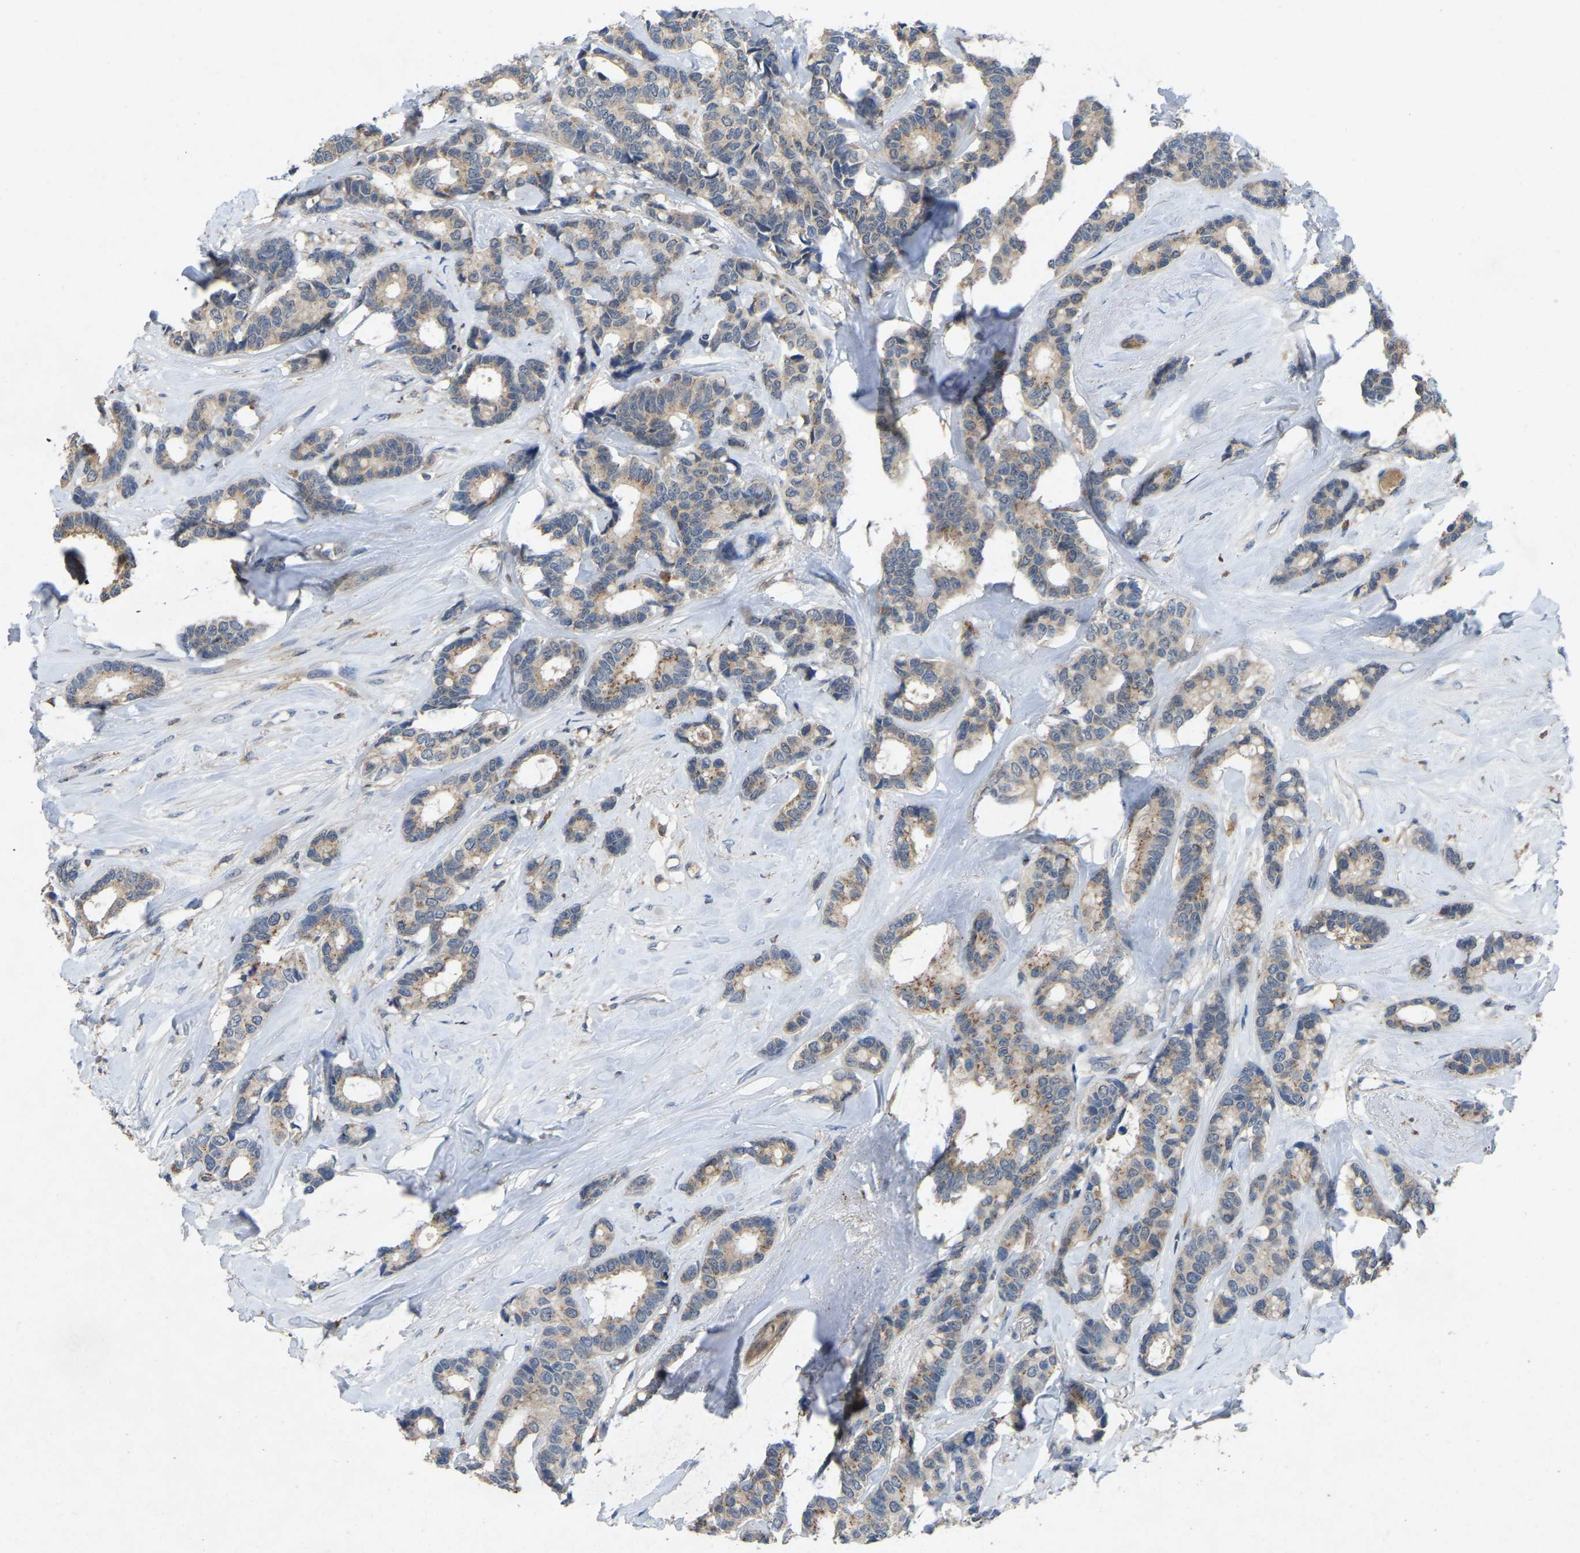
{"staining": {"intensity": "weak", "quantity": "25%-75%", "location": "cytoplasmic/membranous"}, "tissue": "breast cancer", "cell_type": "Tumor cells", "image_type": "cancer", "snomed": [{"axis": "morphology", "description": "Duct carcinoma"}, {"axis": "topography", "description": "Breast"}], "caption": "A brown stain shows weak cytoplasmic/membranous expression of a protein in human breast cancer (intraductal carcinoma) tumor cells. The staining is performed using DAB (3,3'-diaminobenzidine) brown chromogen to label protein expression. The nuclei are counter-stained blue using hematoxylin.", "gene": "FHIT", "patient": {"sex": "female", "age": 87}}